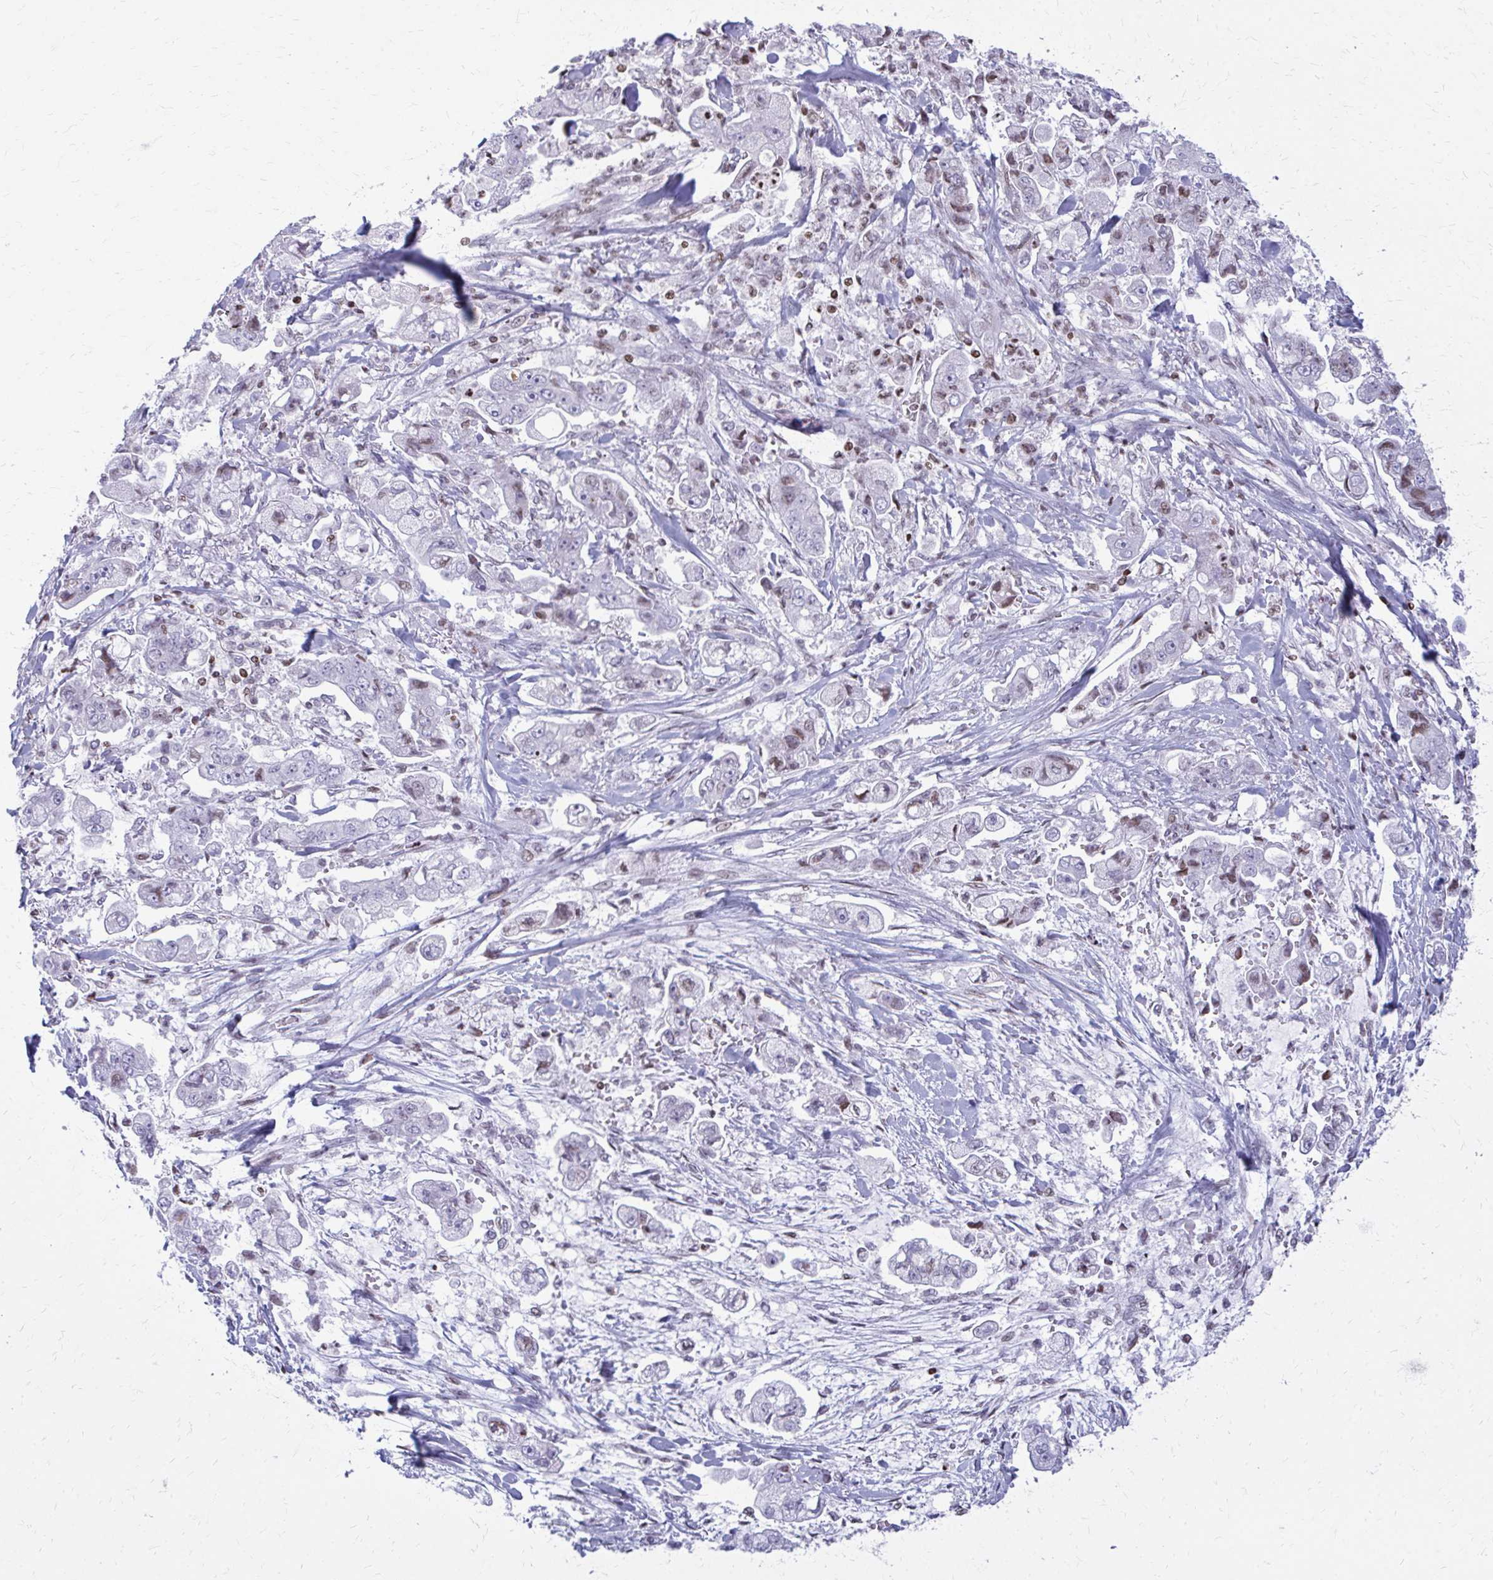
{"staining": {"intensity": "weak", "quantity": "25%-75%", "location": "nuclear"}, "tissue": "stomach cancer", "cell_type": "Tumor cells", "image_type": "cancer", "snomed": [{"axis": "morphology", "description": "Adenocarcinoma, NOS"}, {"axis": "topography", "description": "Stomach"}], "caption": "The immunohistochemical stain labels weak nuclear expression in tumor cells of stomach cancer (adenocarcinoma) tissue.", "gene": "AP5M1", "patient": {"sex": "male", "age": 62}}